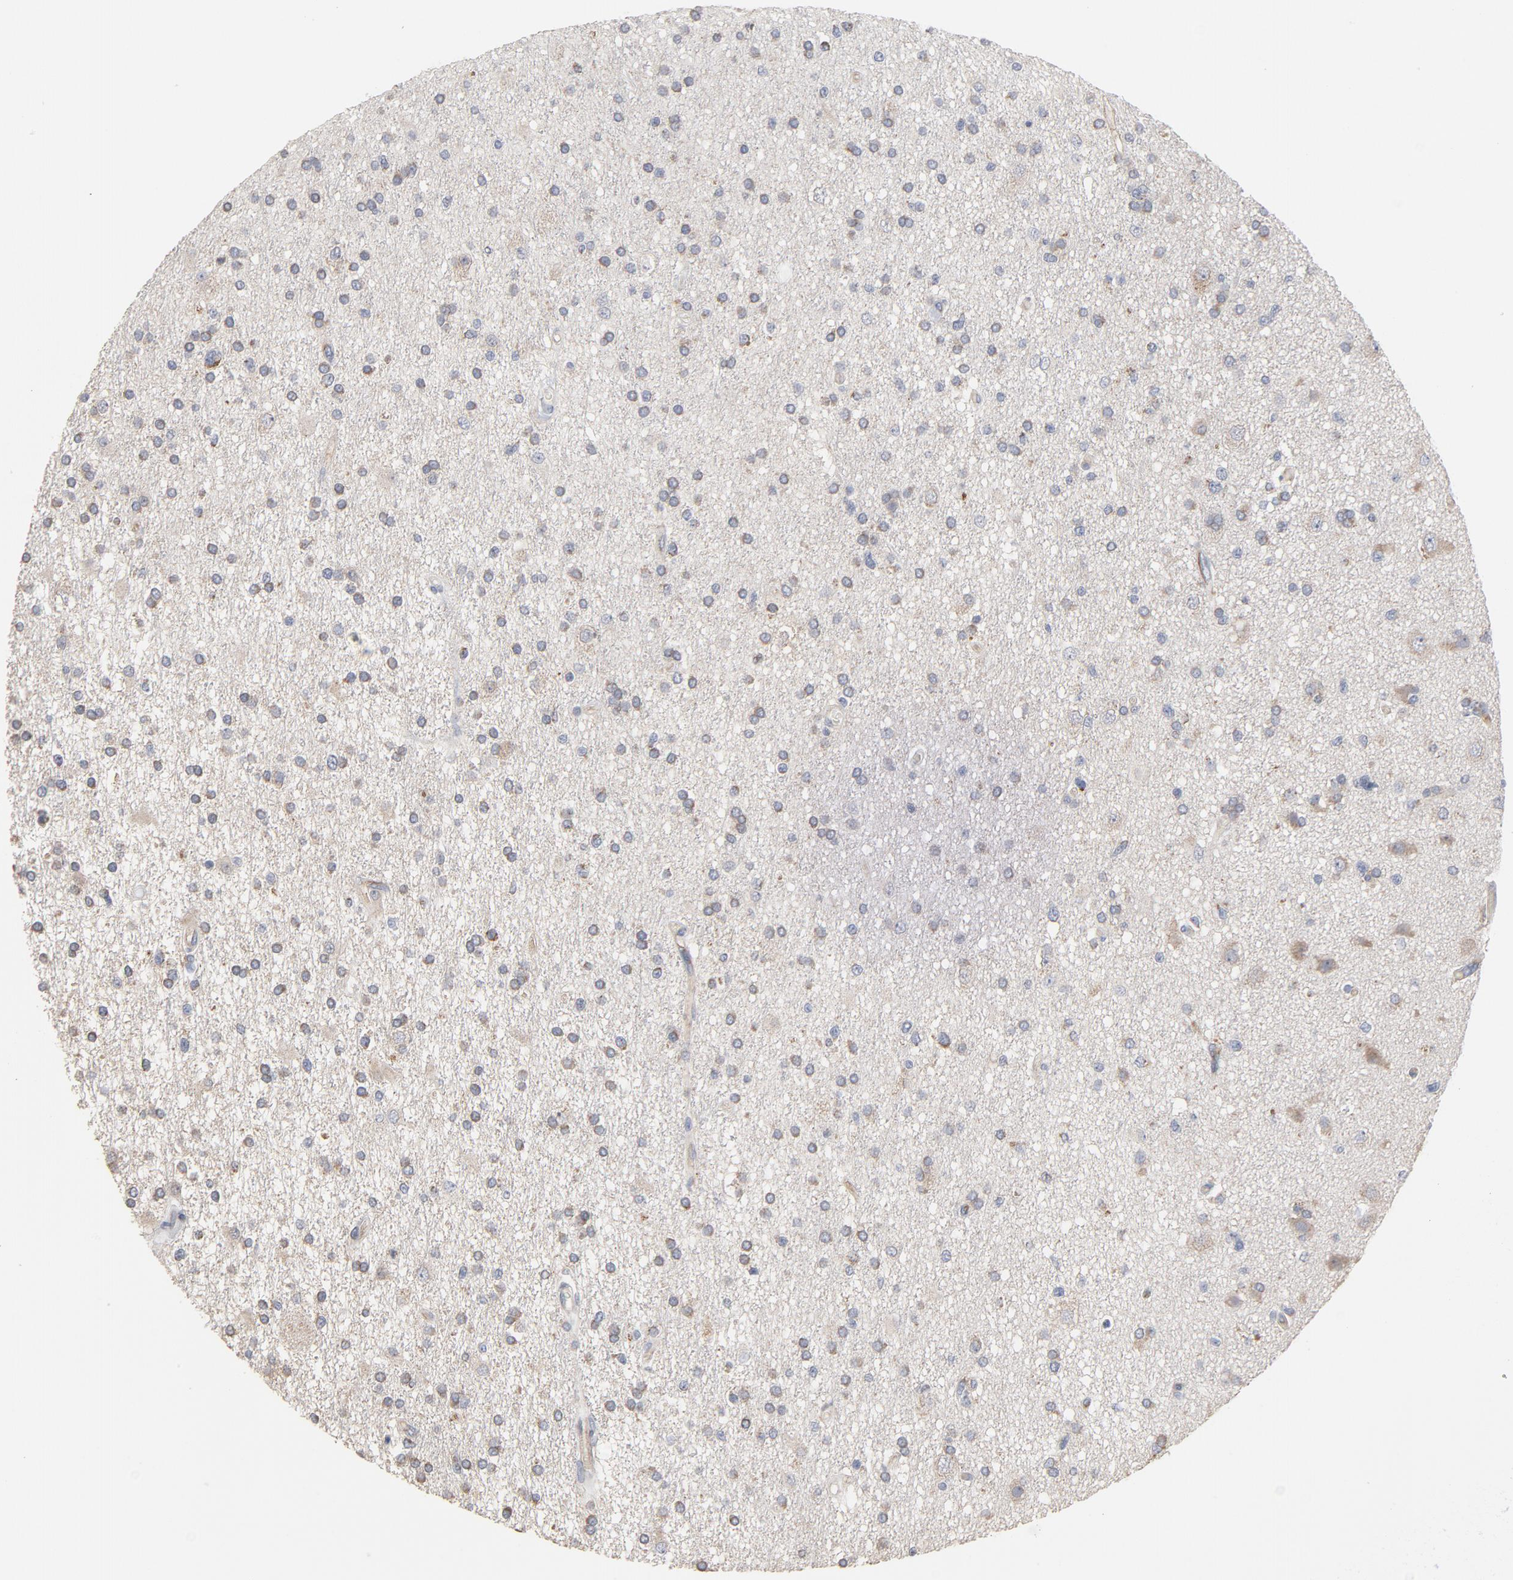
{"staining": {"intensity": "weak", "quantity": "25%-75%", "location": "cytoplasmic/membranous"}, "tissue": "glioma", "cell_type": "Tumor cells", "image_type": "cancer", "snomed": [{"axis": "morphology", "description": "Glioma, malignant, High grade"}, {"axis": "topography", "description": "Brain"}], "caption": "Malignant glioma (high-grade) stained with a brown dye exhibits weak cytoplasmic/membranous positive staining in about 25%-75% of tumor cells.", "gene": "OXA1L", "patient": {"sex": "male", "age": 33}}